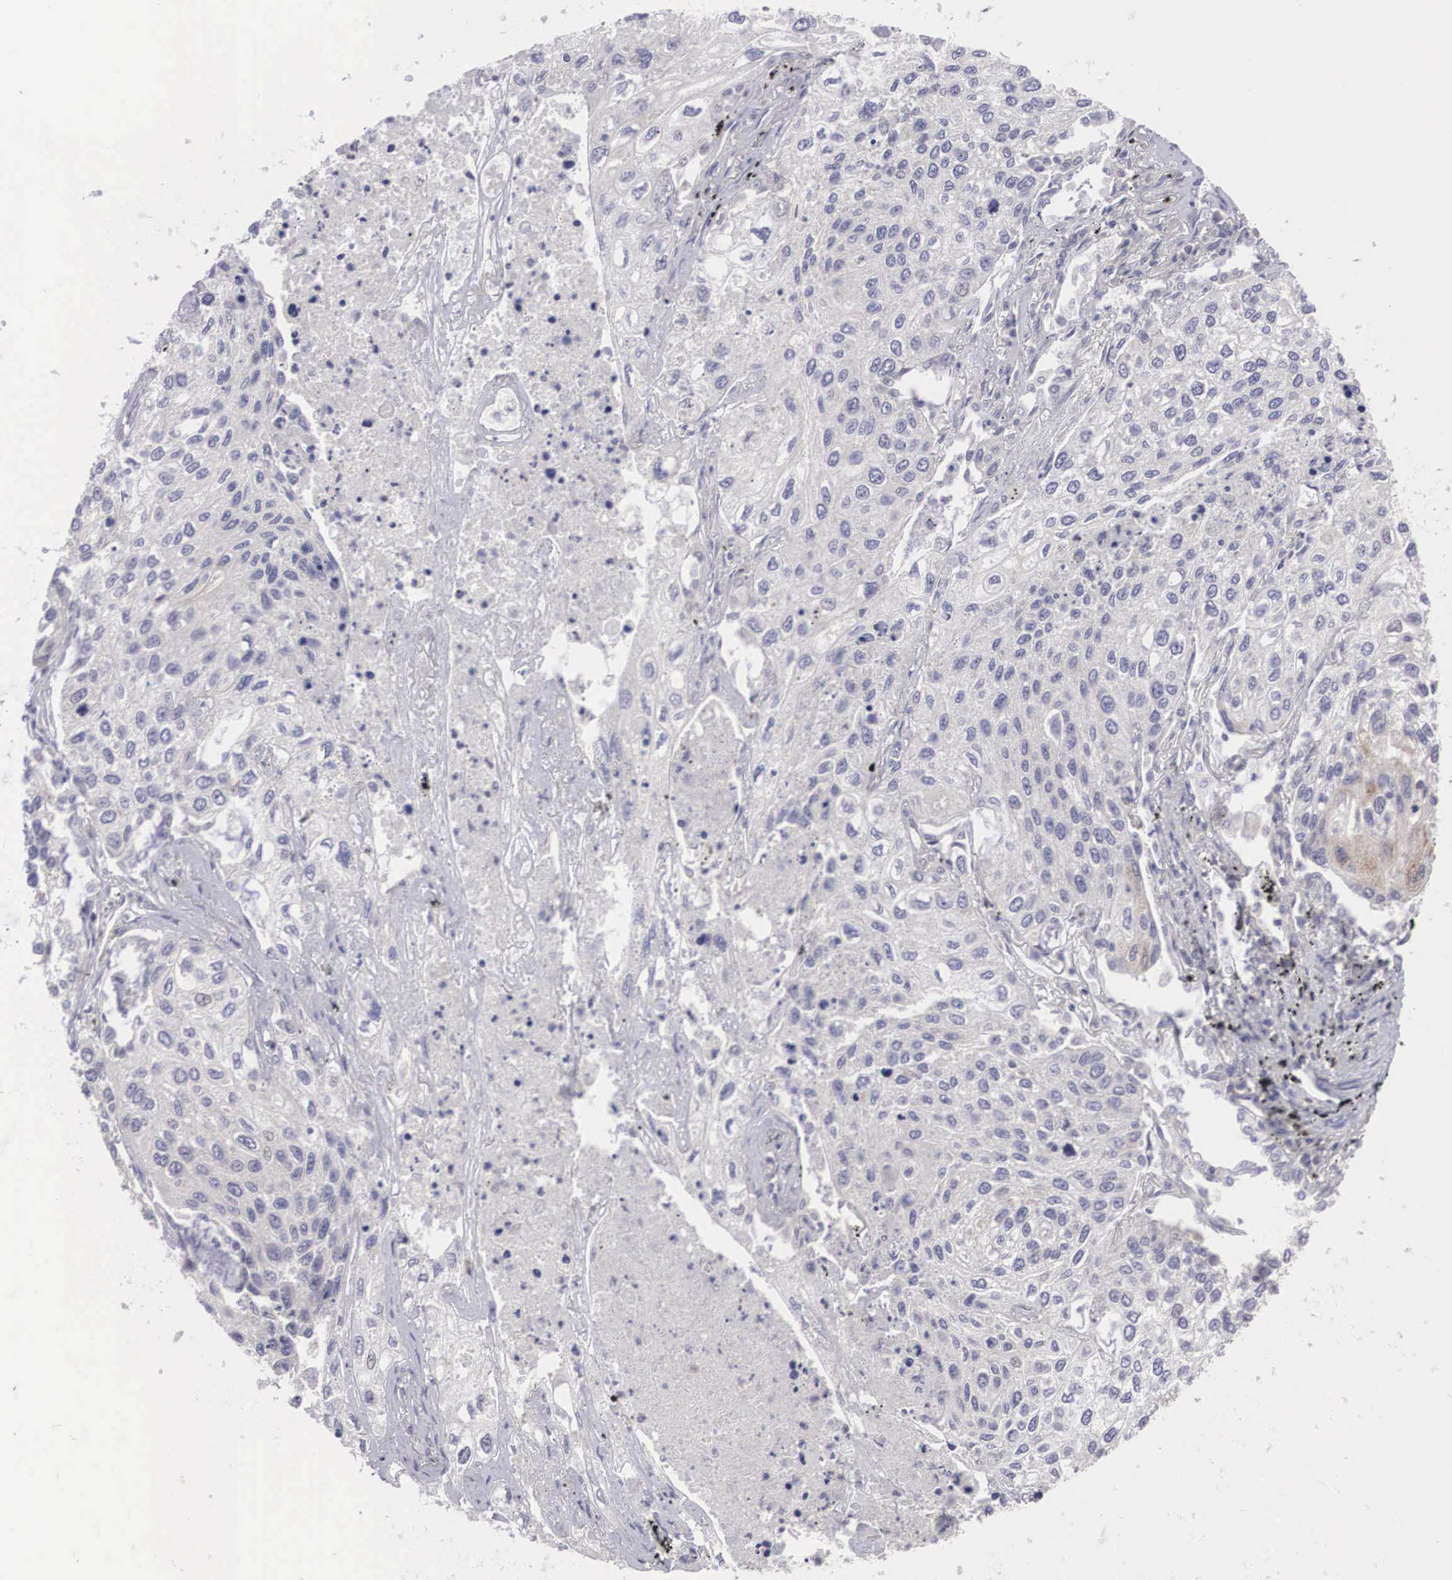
{"staining": {"intensity": "negative", "quantity": "none", "location": "none"}, "tissue": "lung cancer", "cell_type": "Tumor cells", "image_type": "cancer", "snomed": [{"axis": "morphology", "description": "Squamous cell carcinoma, NOS"}, {"axis": "topography", "description": "Lung"}], "caption": "Immunohistochemical staining of human lung cancer (squamous cell carcinoma) shows no significant positivity in tumor cells.", "gene": "GRIPAP1", "patient": {"sex": "male", "age": 75}}